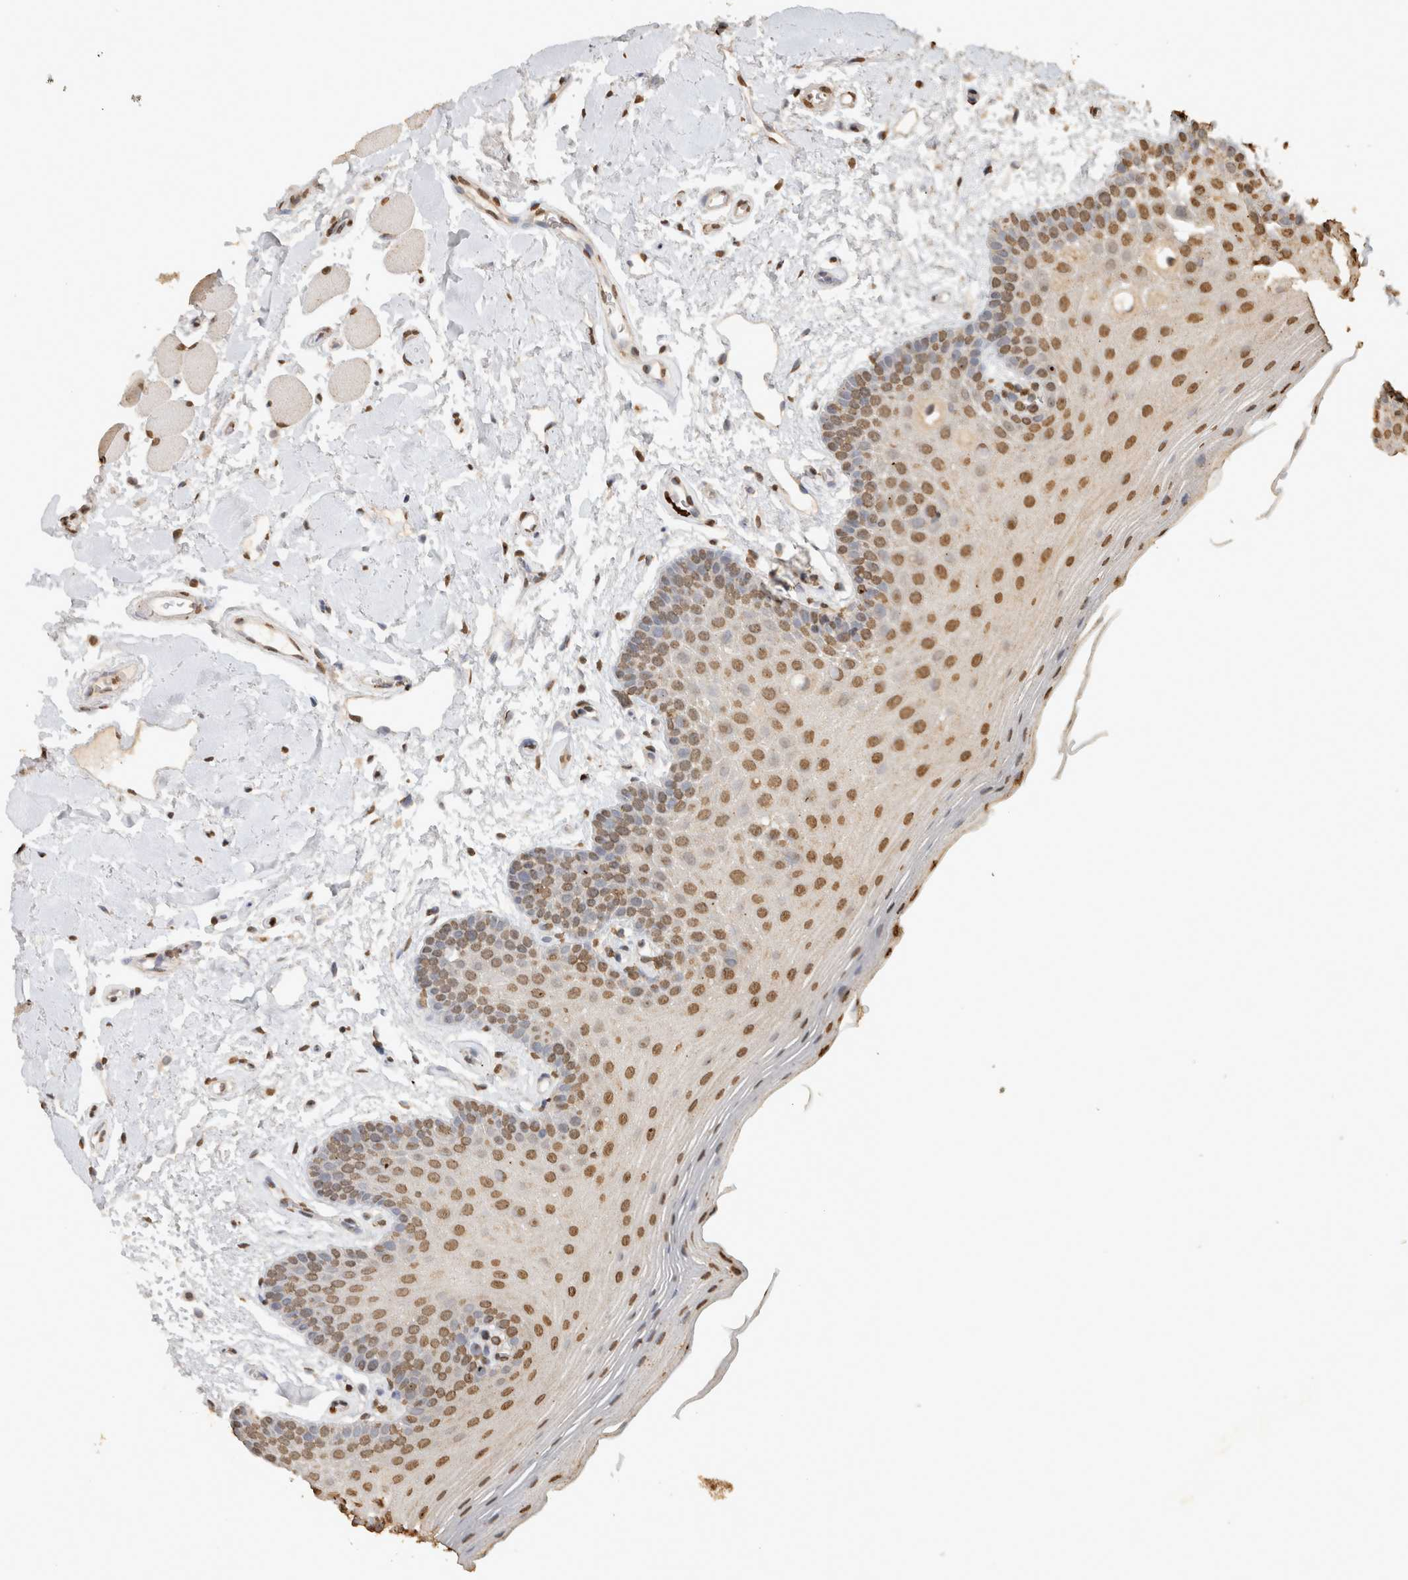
{"staining": {"intensity": "moderate", "quantity": ">75%", "location": "nuclear"}, "tissue": "oral mucosa", "cell_type": "Squamous epithelial cells", "image_type": "normal", "snomed": [{"axis": "morphology", "description": "Normal tissue, NOS"}, {"axis": "topography", "description": "Oral tissue"}], "caption": "Immunohistochemistry (DAB) staining of unremarkable oral mucosa displays moderate nuclear protein staining in about >75% of squamous epithelial cells. (Stains: DAB (3,3'-diaminobenzidine) in brown, nuclei in blue, Microscopy: brightfield microscopy at high magnification).", "gene": "HAND2", "patient": {"sex": "male", "age": 62}}